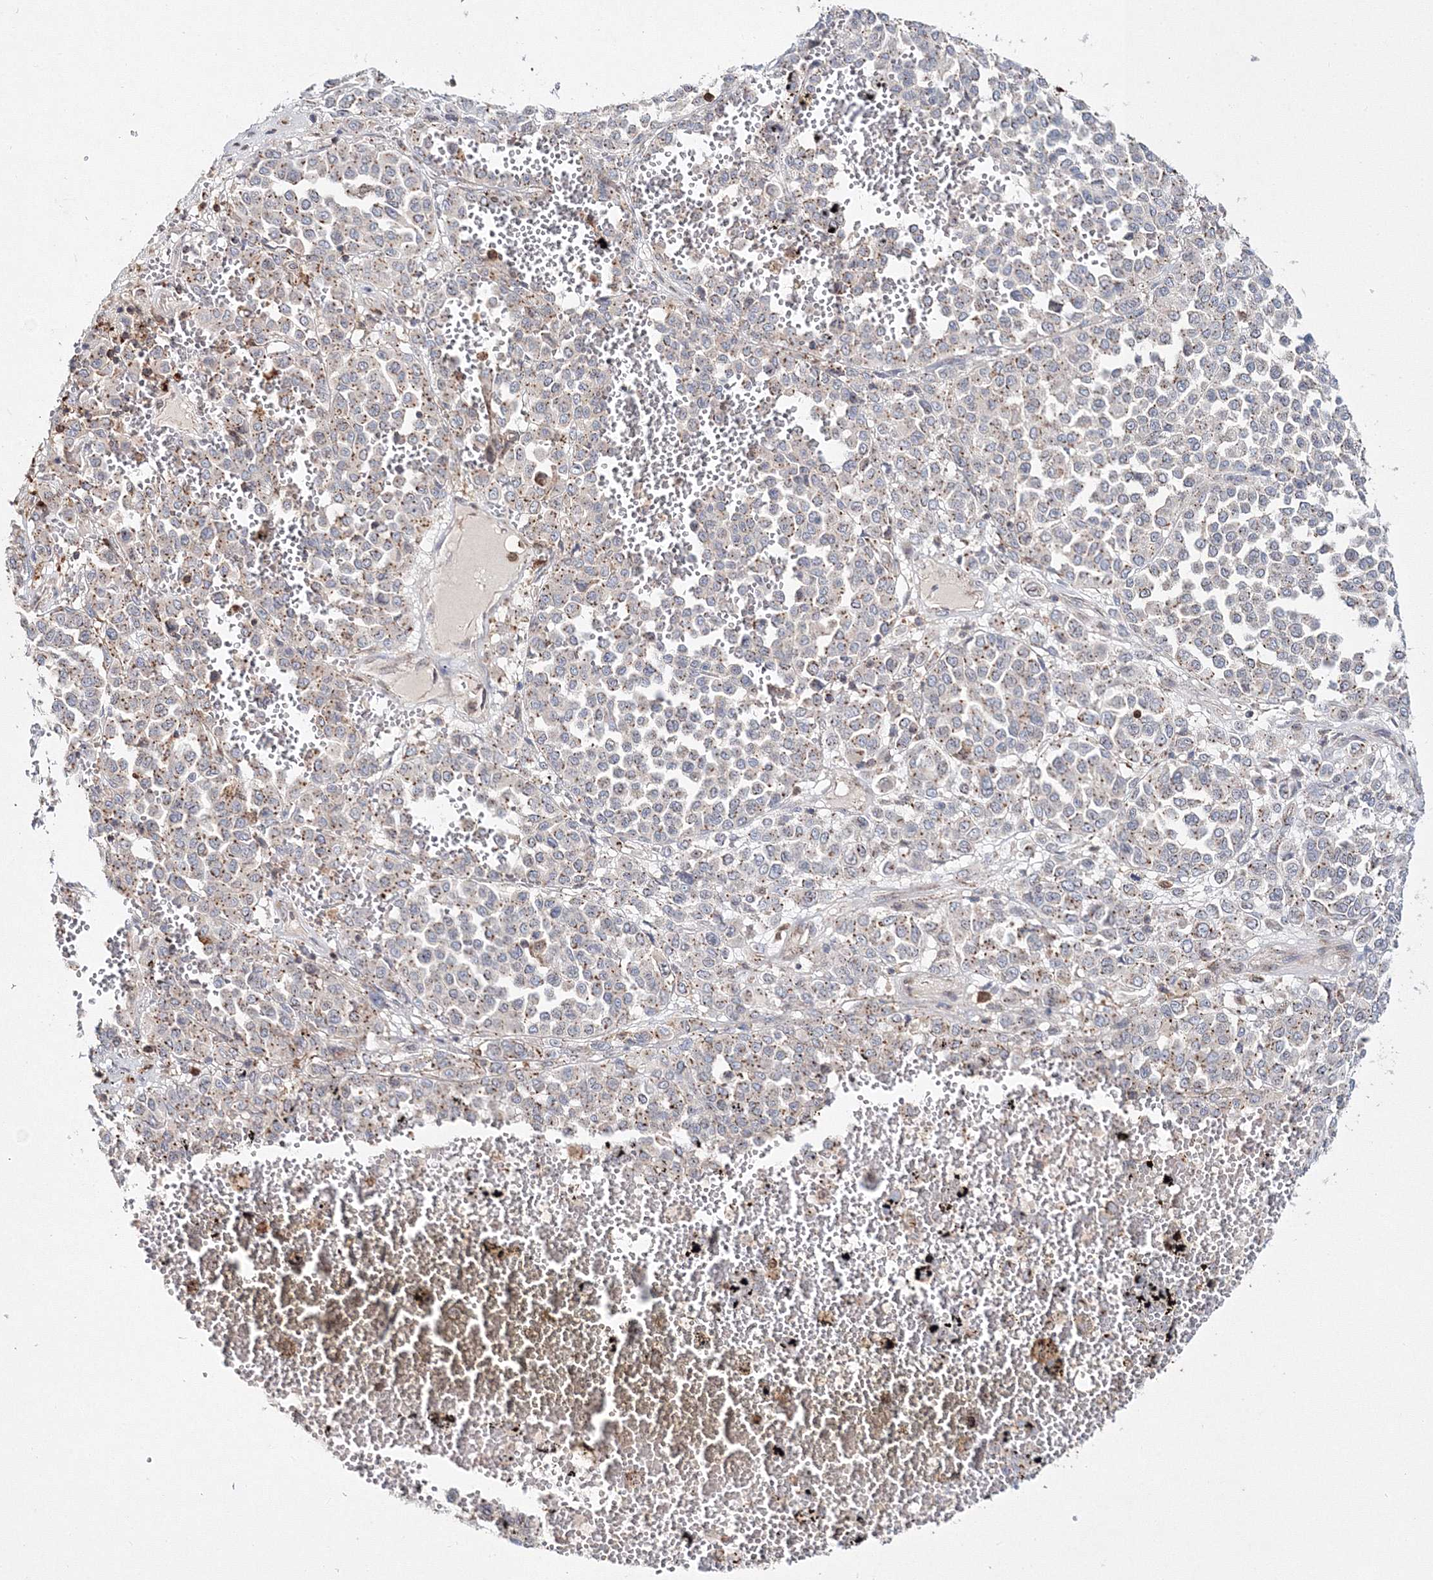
{"staining": {"intensity": "moderate", "quantity": "25%-75%", "location": "cytoplasmic/membranous"}, "tissue": "melanoma", "cell_type": "Tumor cells", "image_type": "cancer", "snomed": [{"axis": "morphology", "description": "Malignant melanoma, Metastatic site"}, {"axis": "topography", "description": "Pancreas"}], "caption": "Malignant melanoma (metastatic site) stained with a protein marker displays moderate staining in tumor cells.", "gene": "ARCN1", "patient": {"sex": "female", "age": 30}}